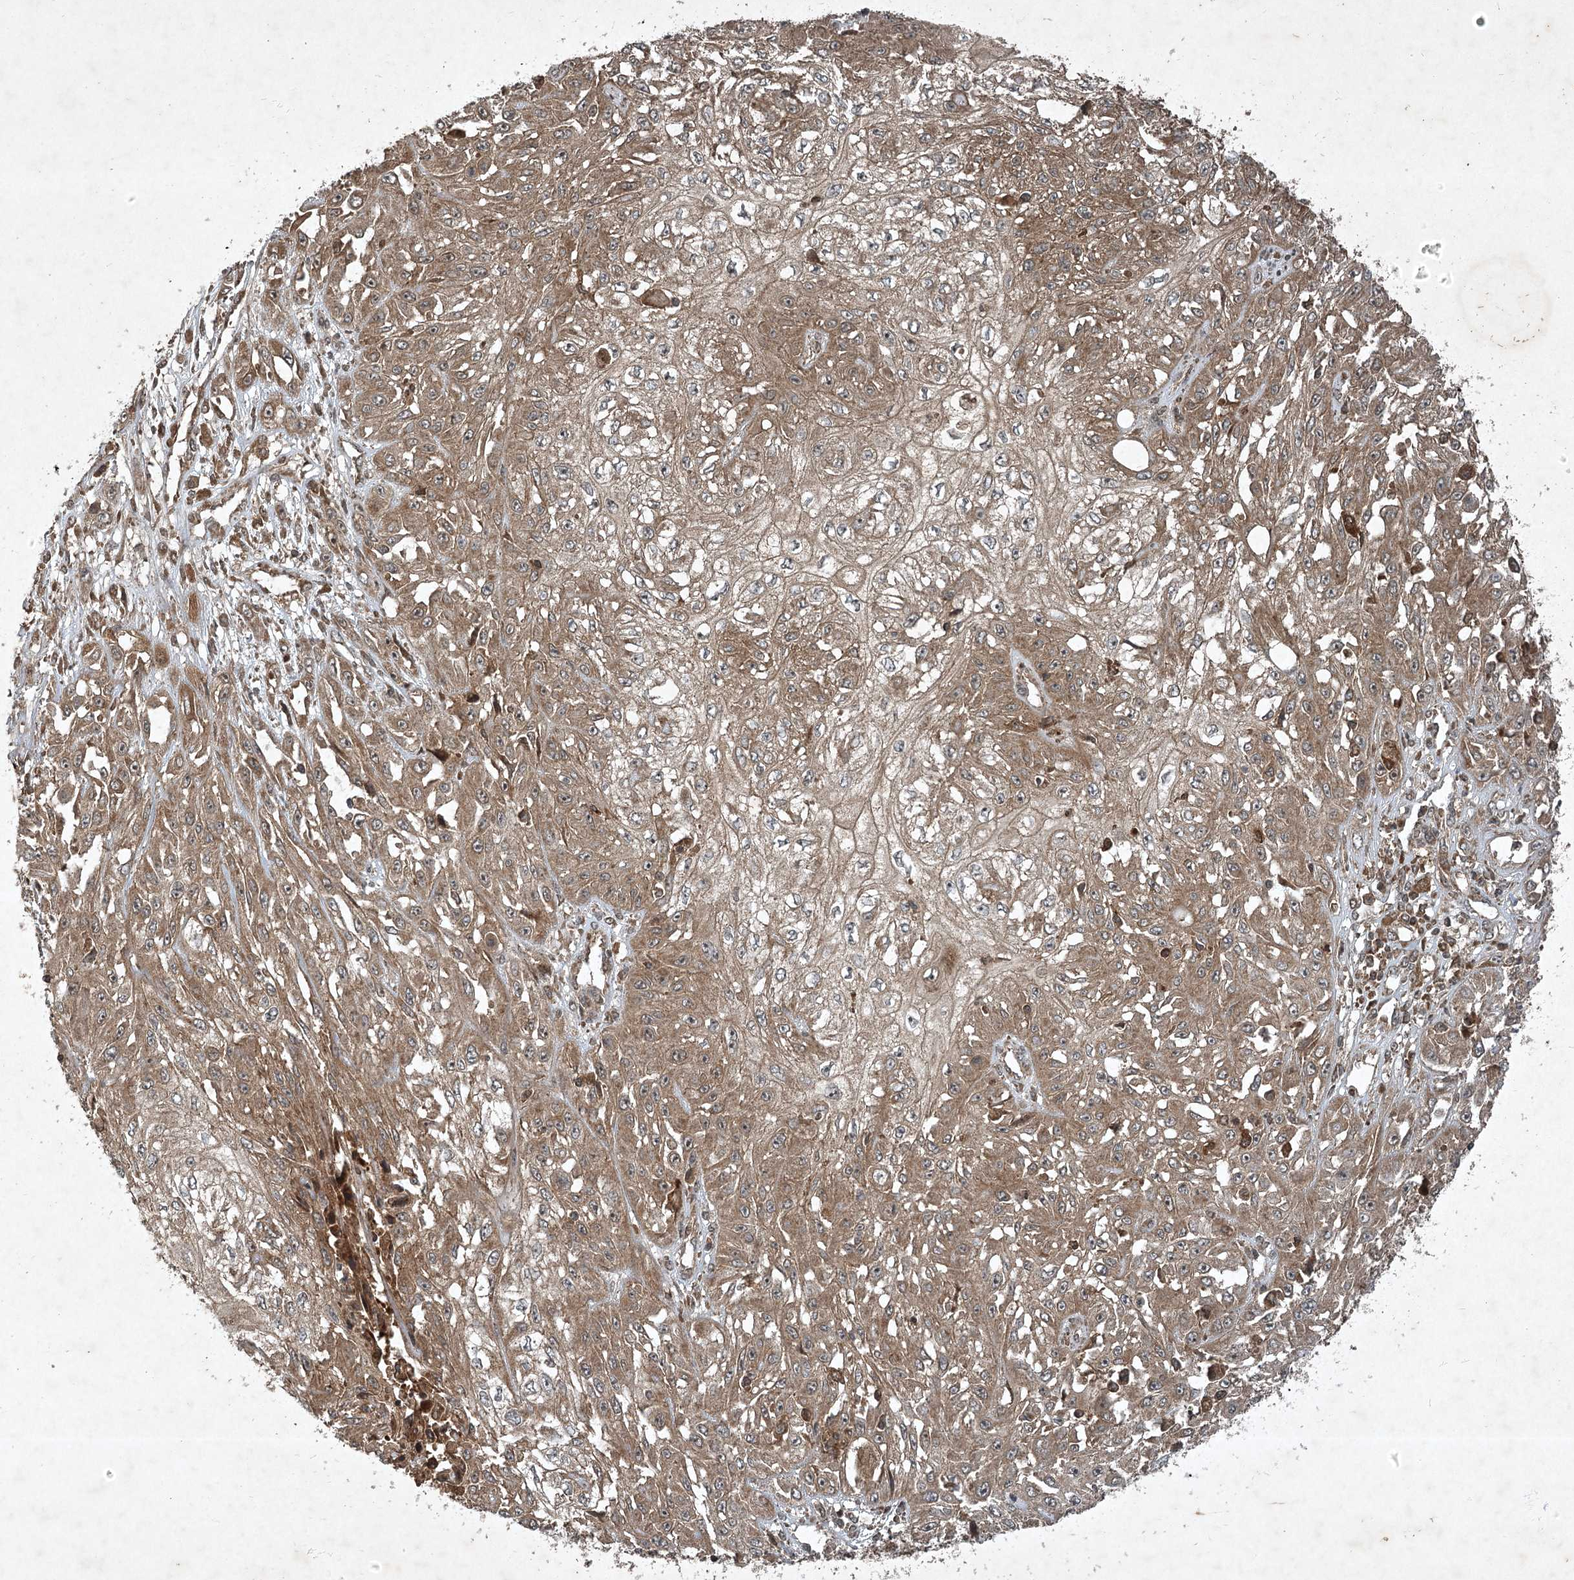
{"staining": {"intensity": "moderate", "quantity": ">75%", "location": "cytoplasmic/membranous"}, "tissue": "skin cancer", "cell_type": "Tumor cells", "image_type": "cancer", "snomed": [{"axis": "morphology", "description": "Squamous cell carcinoma, NOS"}, {"axis": "morphology", "description": "Squamous cell carcinoma, metastatic, NOS"}, {"axis": "topography", "description": "Skin"}, {"axis": "topography", "description": "Lymph node"}], "caption": "An image of human skin metastatic squamous cell carcinoma stained for a protein exhibits moderate cytoplasmic/membranous brown staining in tumor cells.", "gene": "UNC93A", "patient": {"sex": "male", "age": 75}}